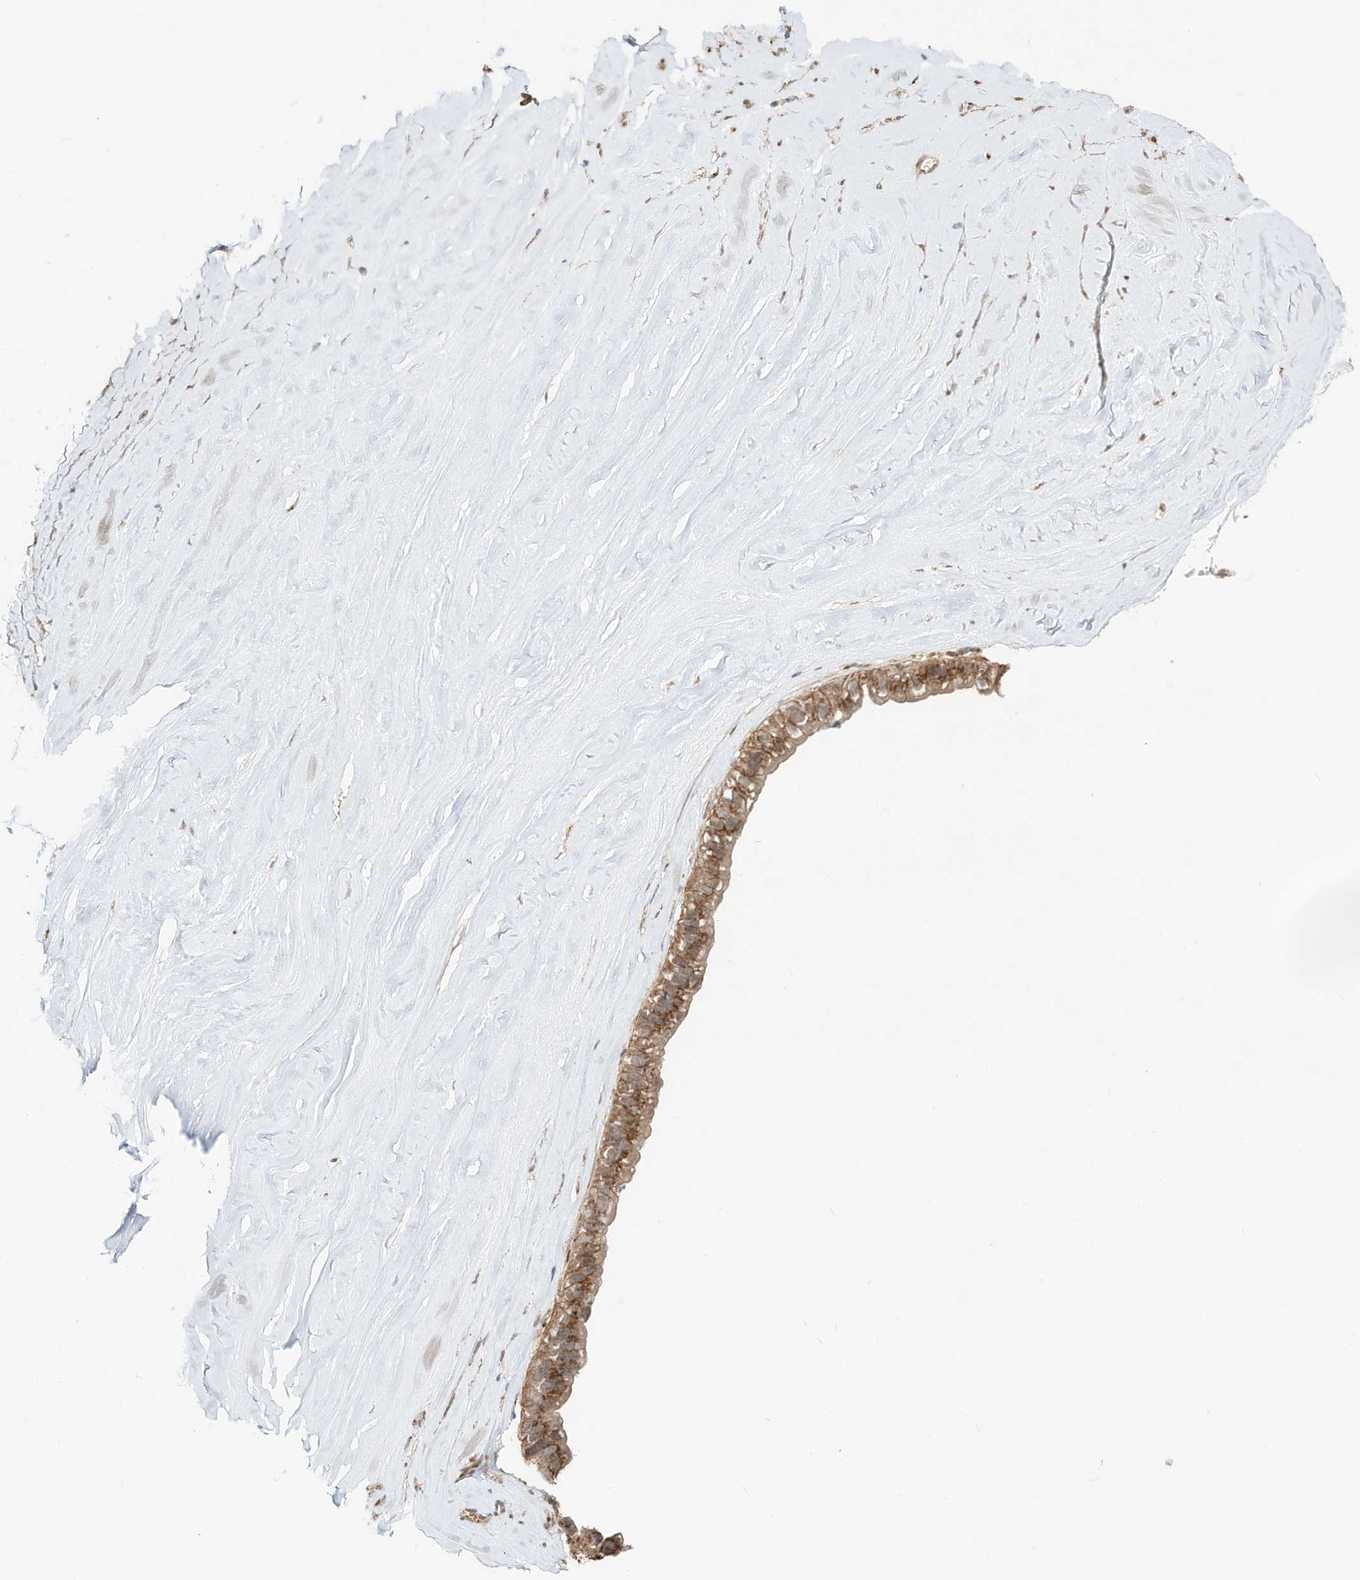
{"staining": {"intensity": "strong", "quantity": ">75%", "location": "cytoplasmic/membranous"}, "tissue": "ovarian cancer", "cell_type": "Tumor cells", "image_type": "cancer", "snomed": [{"axis": "morphology", "description": "Cystadenocarcinoma, mucinous, NOS"}, {"axis": "topography", "description": "Ovary"}], "caption": "IHC (DAB (3,3'-diaminobenzidine)) staining of human ovarian cancer (mucinous cystadenocarcinoma) reveals strong cytoplasmic/membranous protein staining in approximately >75% of tumor cells.", "gene": "CUX1", "patient": {"sex": "female", "age": 61}}